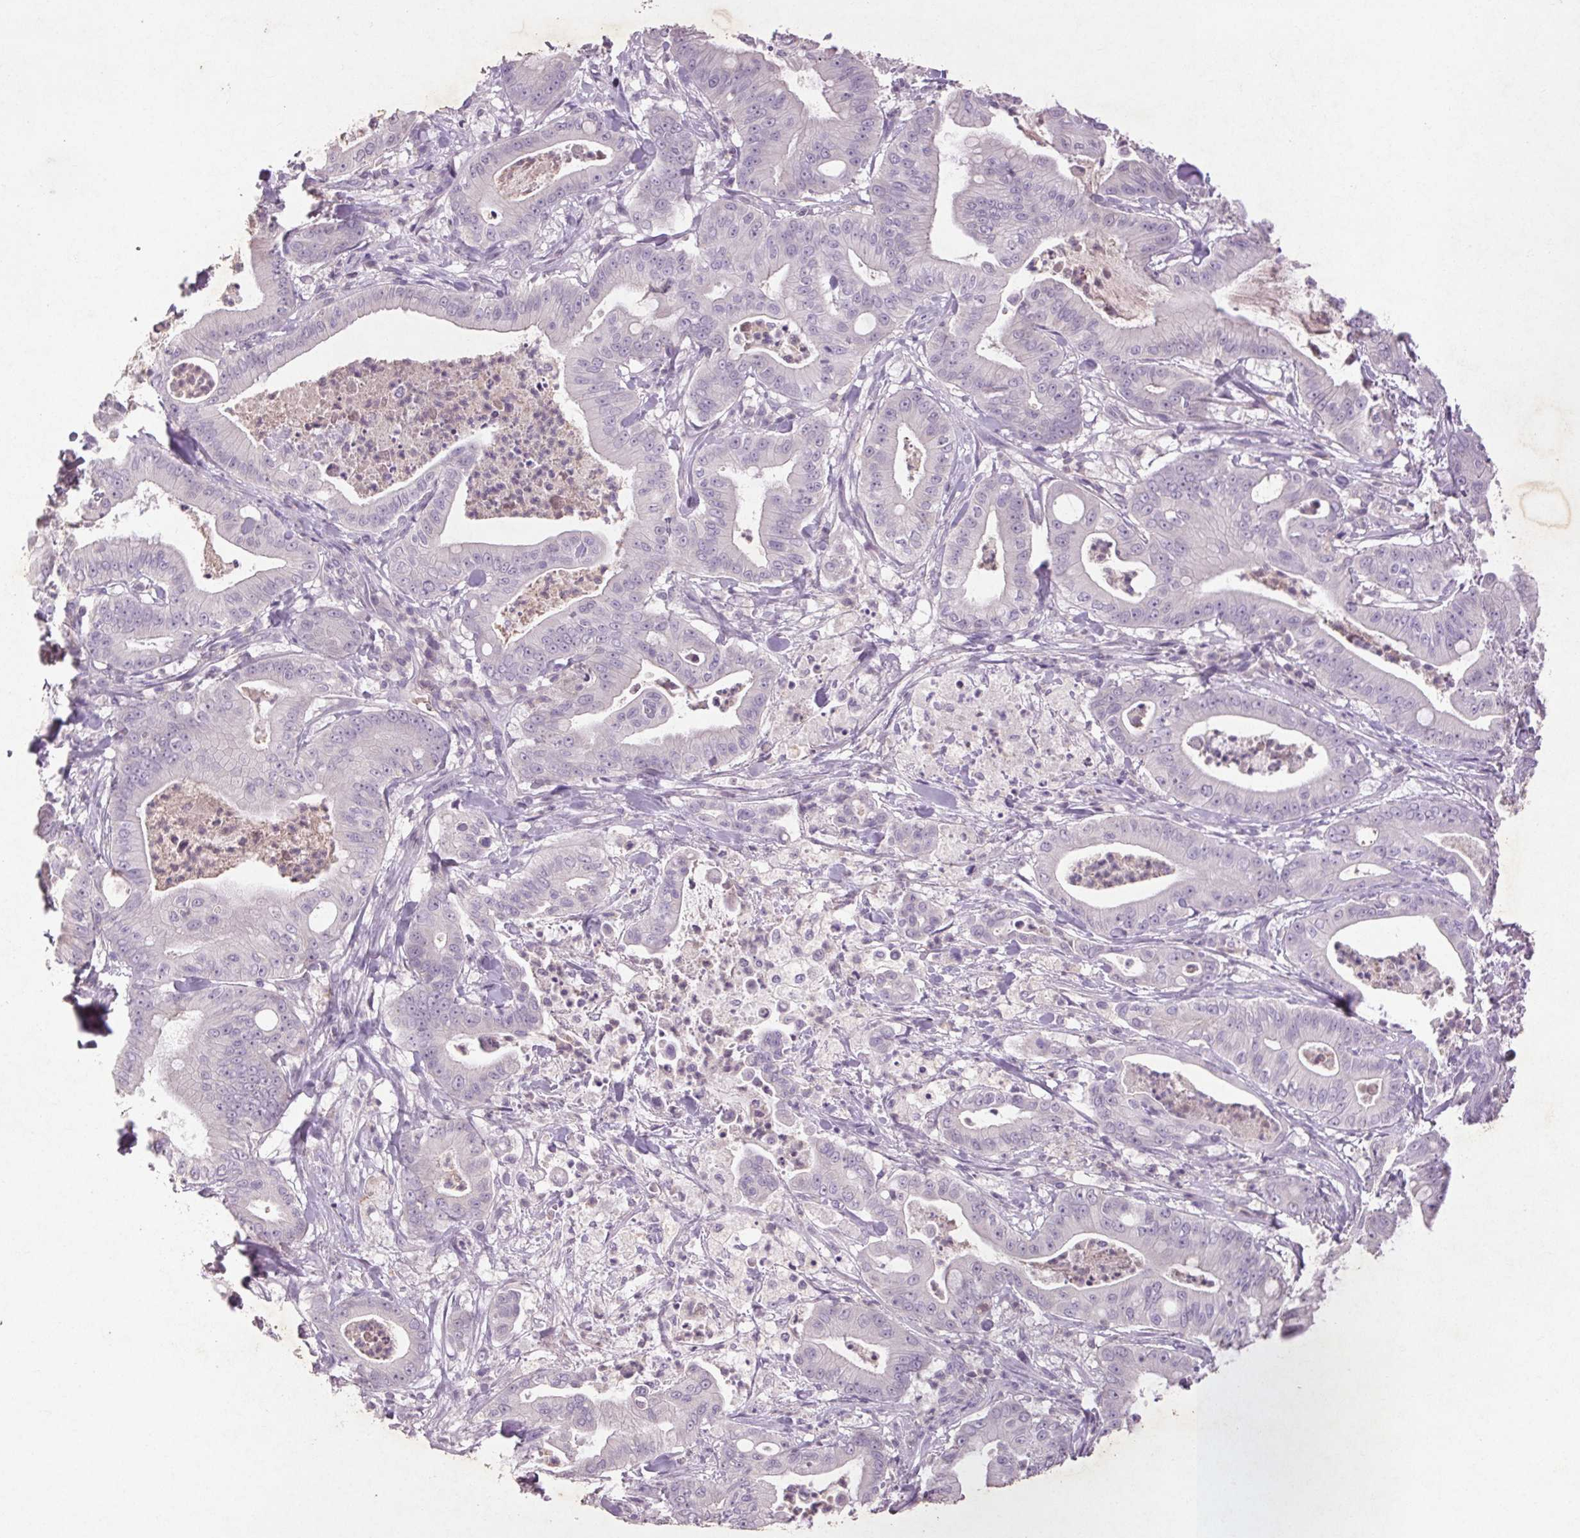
{"staining": {"intensity": "negative", "quantity": "none", "location": "none"}, "tissue": "pancreatic cancer", "cell_type": "Tumor cells", "image_type": "cancer", "snomed": [{"axis": "morphology", "description": "Adenocarcinoma, NOS"}, {"axis": "topography", "description": "Pancreas"}], "caption": "High power microscopy histopathology image of an immunohistochemistry (IHC) image of pancreatic cancer (adenocarcinoma), revealing no significant staining in tumor cells. (IHC, brightfield microscopy, high magnification).", "gene": "FNDC7", "patient": {"sex": "male", "age": 71}}